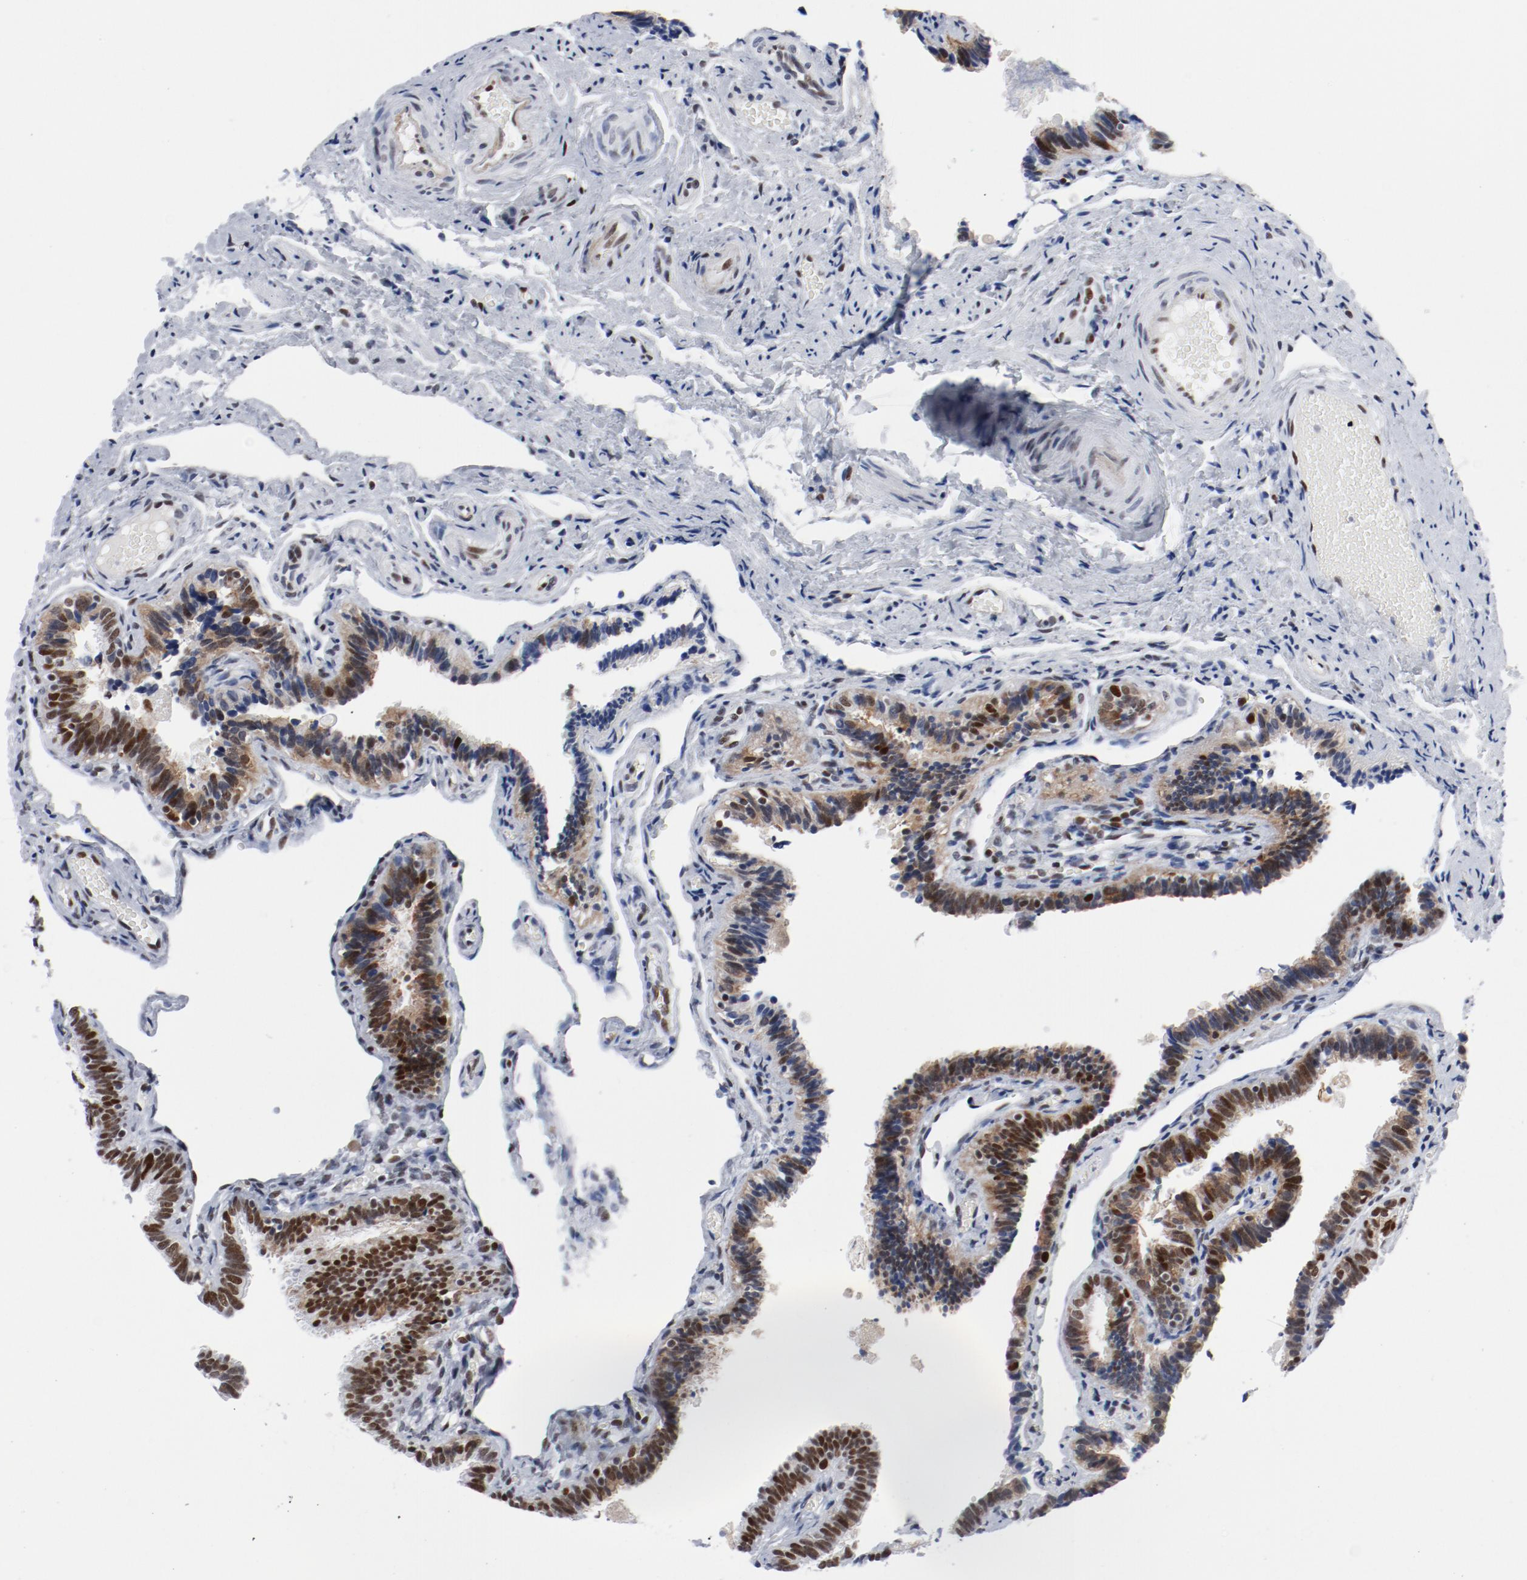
{"staining": {"intensity": "strong", "quantity": ">75%", "location": "cytoplasmic/membranous,nuclear"}, "tissue": "fallopian tube", "cell_type": "Glandular cells", "image_type": "normal", "snomed": [{"axis": "morphology", "description": "Normal tissue, NOS"}, {"axis": "topography", "description": "Fallopian tube"}], "caption": "The immunohistochemical stain highlights strong cytoplasmic/membranous,nuclear staining in glandular cells of normal fallopian tube. The staining was performed using DAB (3,3'-diaminobenzidine), with brown indicating positive protein expression. Nuclei are stained blue with hematoxylin.", "gene": "POLD1", "patient": {"sex": "female", "age": 46}}